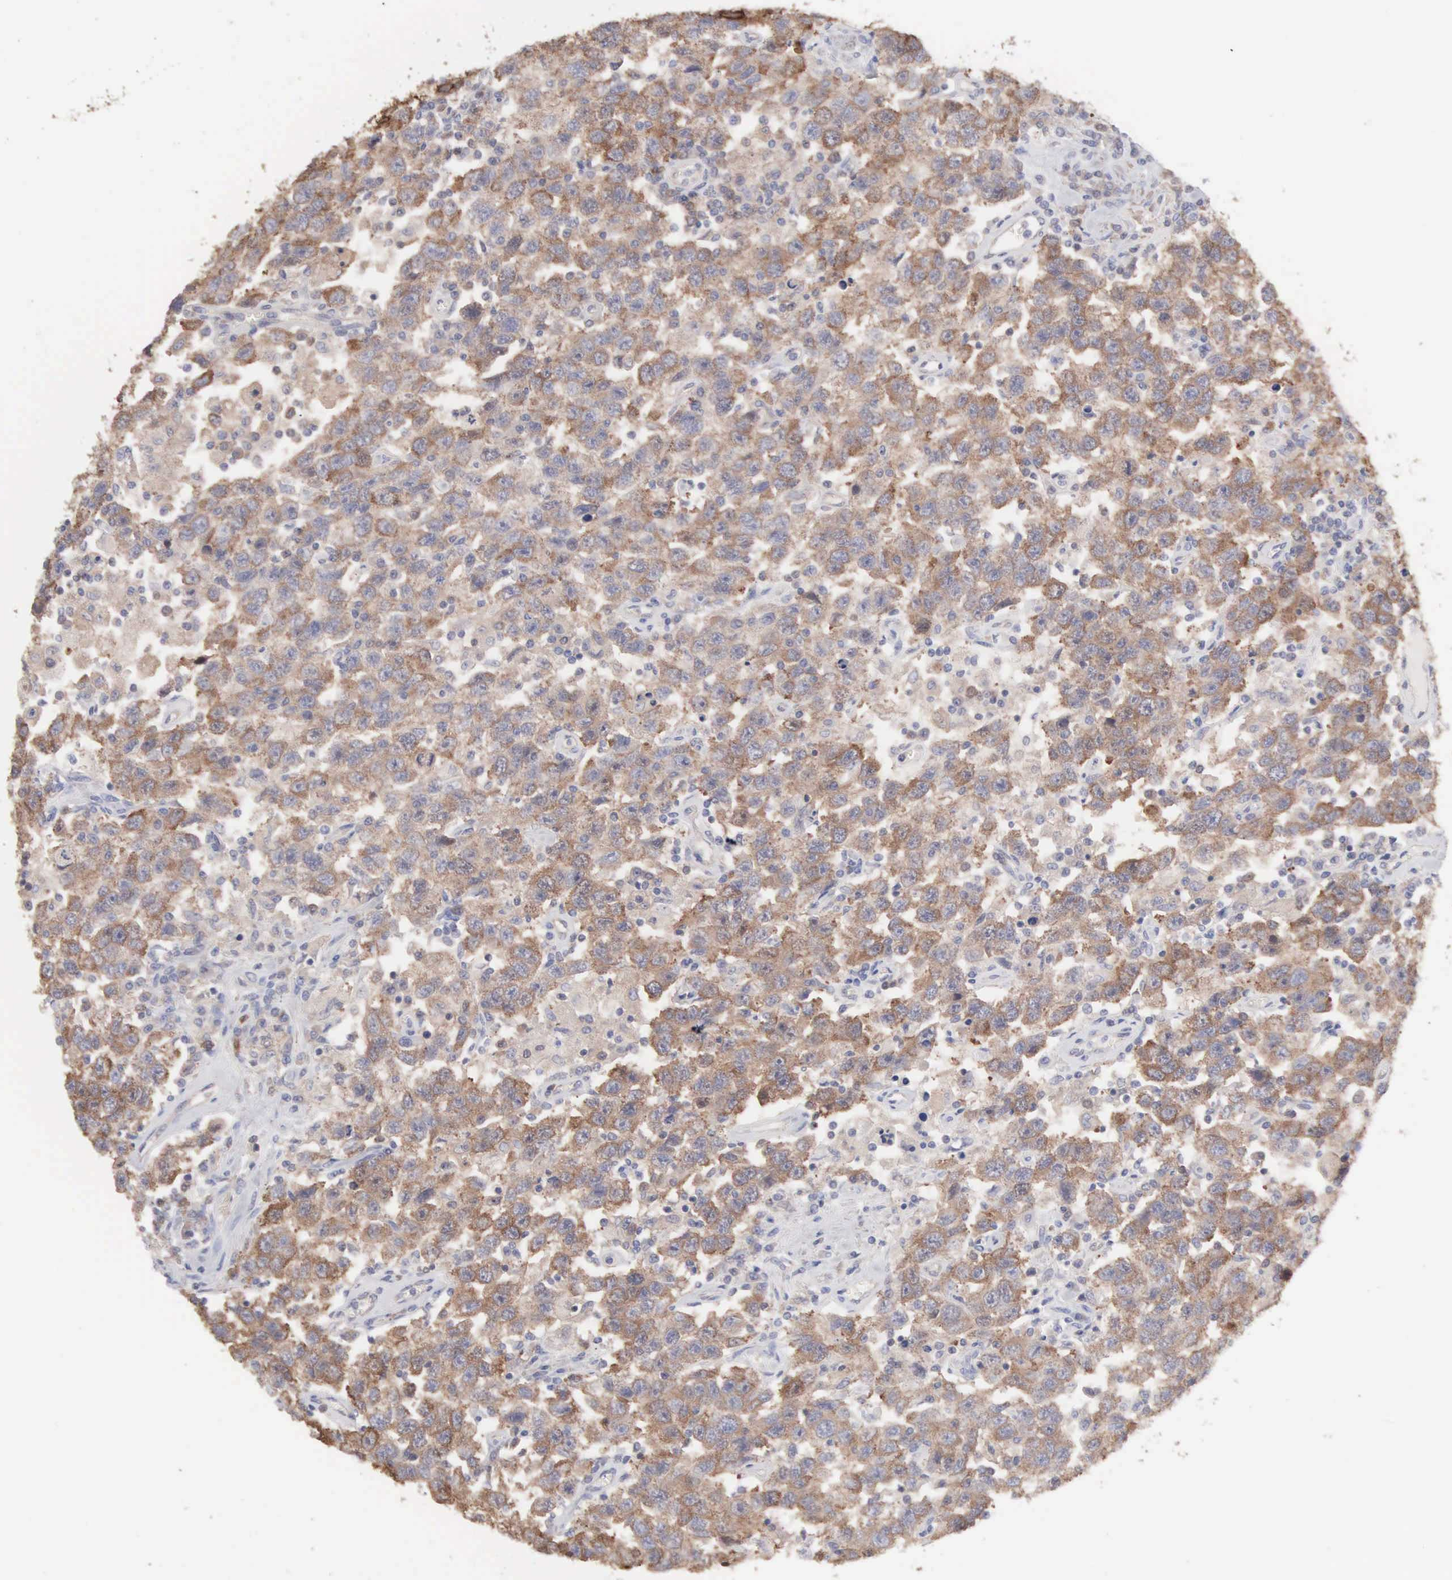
{"staining": {"intensity": "moderate", "quantity": ">75%", "location": "cytoplasmic/membranous"}, "tissue": "testis cancer", "cell_type": "Tumor cells", "image_type": "cancer", "snomed": [{"axis": "morphology", "description": "Seminoma, NOS"}, {"axis": "topography", "description": "Testis"}], "caption": "The image exhibits a brown stain indicating the presence of a protein in the cytoplasmic/membranous of tumor cells in seminoma (testis).", "gene": "MTHFD1", "patient": {"sex": "male", "age": 41}}